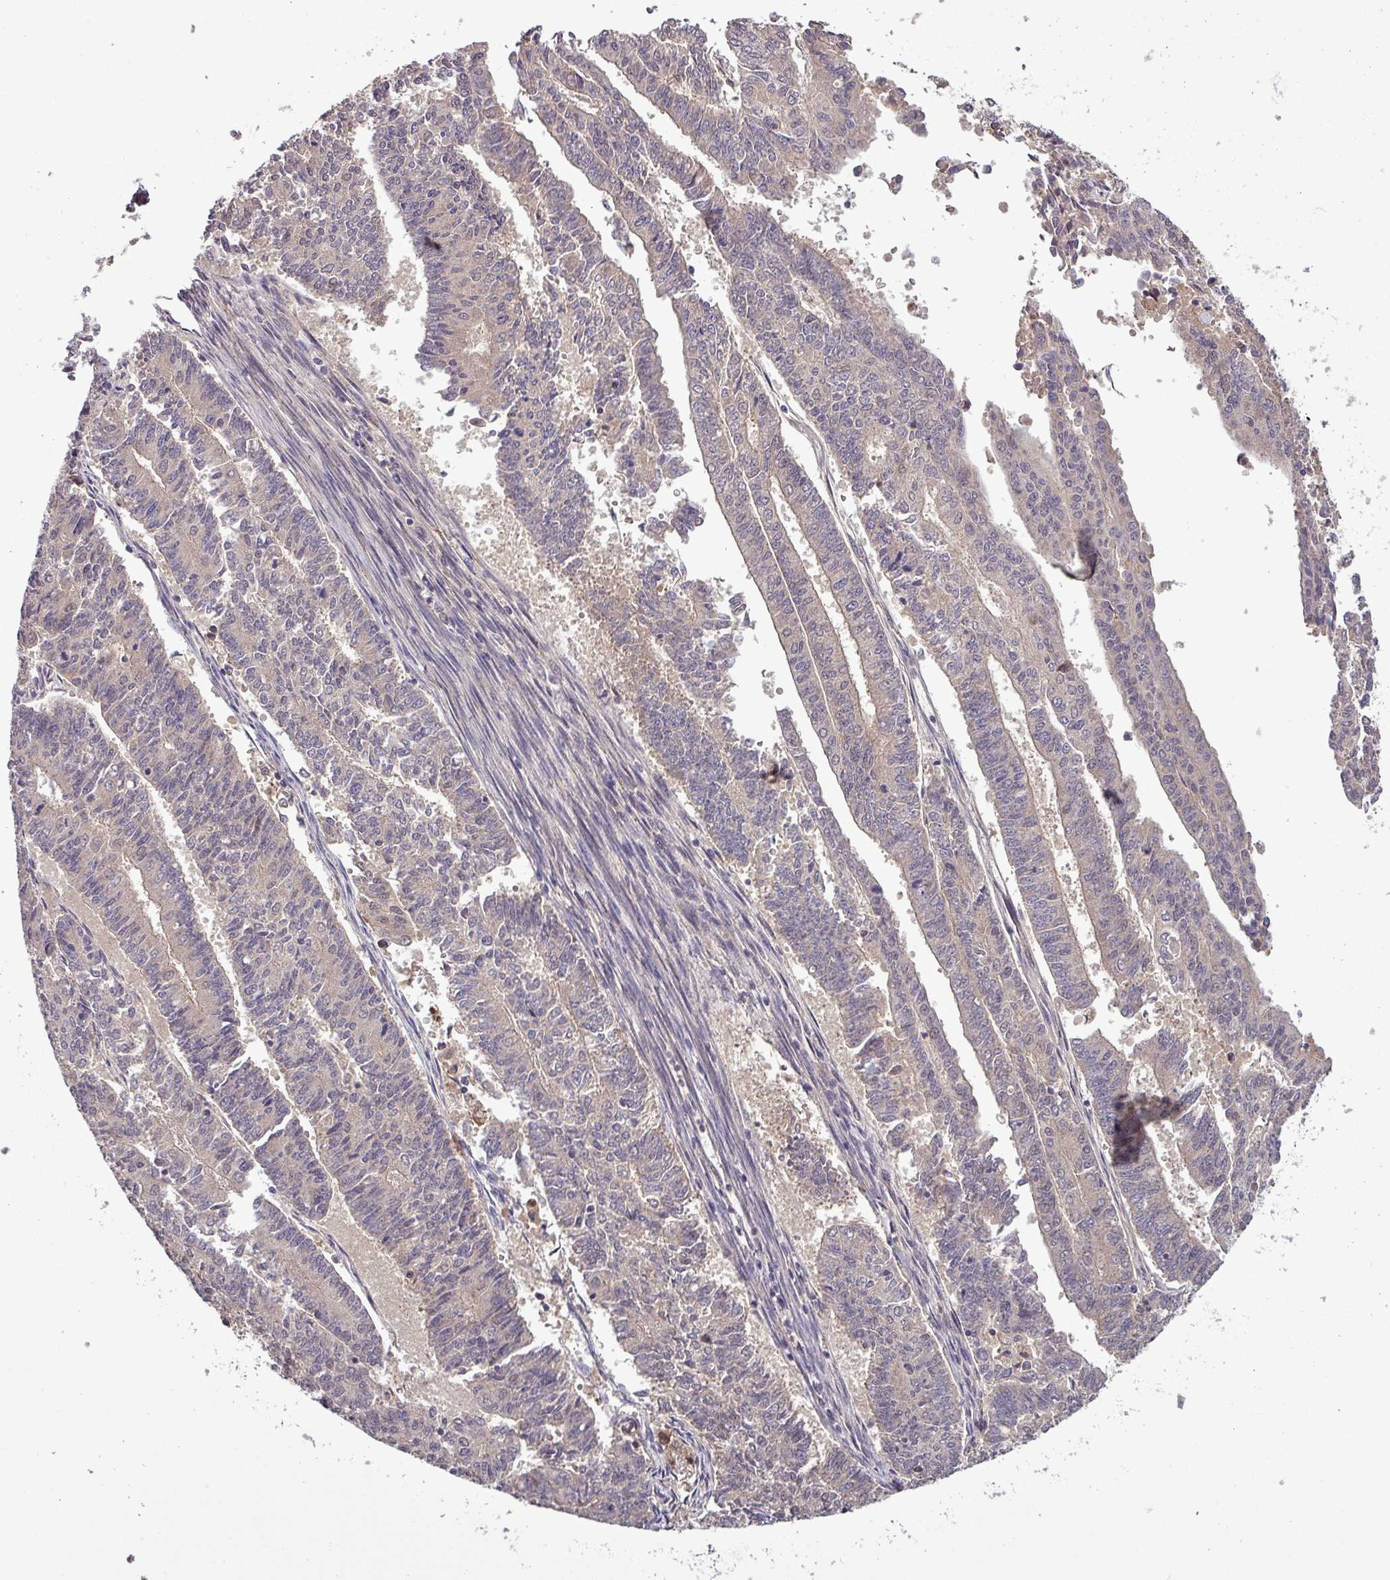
{"staining": {"intensity": "moderate", "quantity": "25%-75%", "location": "cytoplasmic/membranous,nuclear"}, "tissue": "endometrial cancer", "cell_type": "Tumor cells", "image_type": "cancer", "snomed": [{"axis": "morphology", "description": "Adenocarcinoma, NOS"}, {"axis": "topography", "description": "Endometrium"}], "caption": "An image of human endometrial cancer stained for a protein reveals moderate cytoplasmic/membranous and nuclear brown staining in tumor cells.", "gene": "NOB1", "patient": {"sex": "female", "age": 59}}